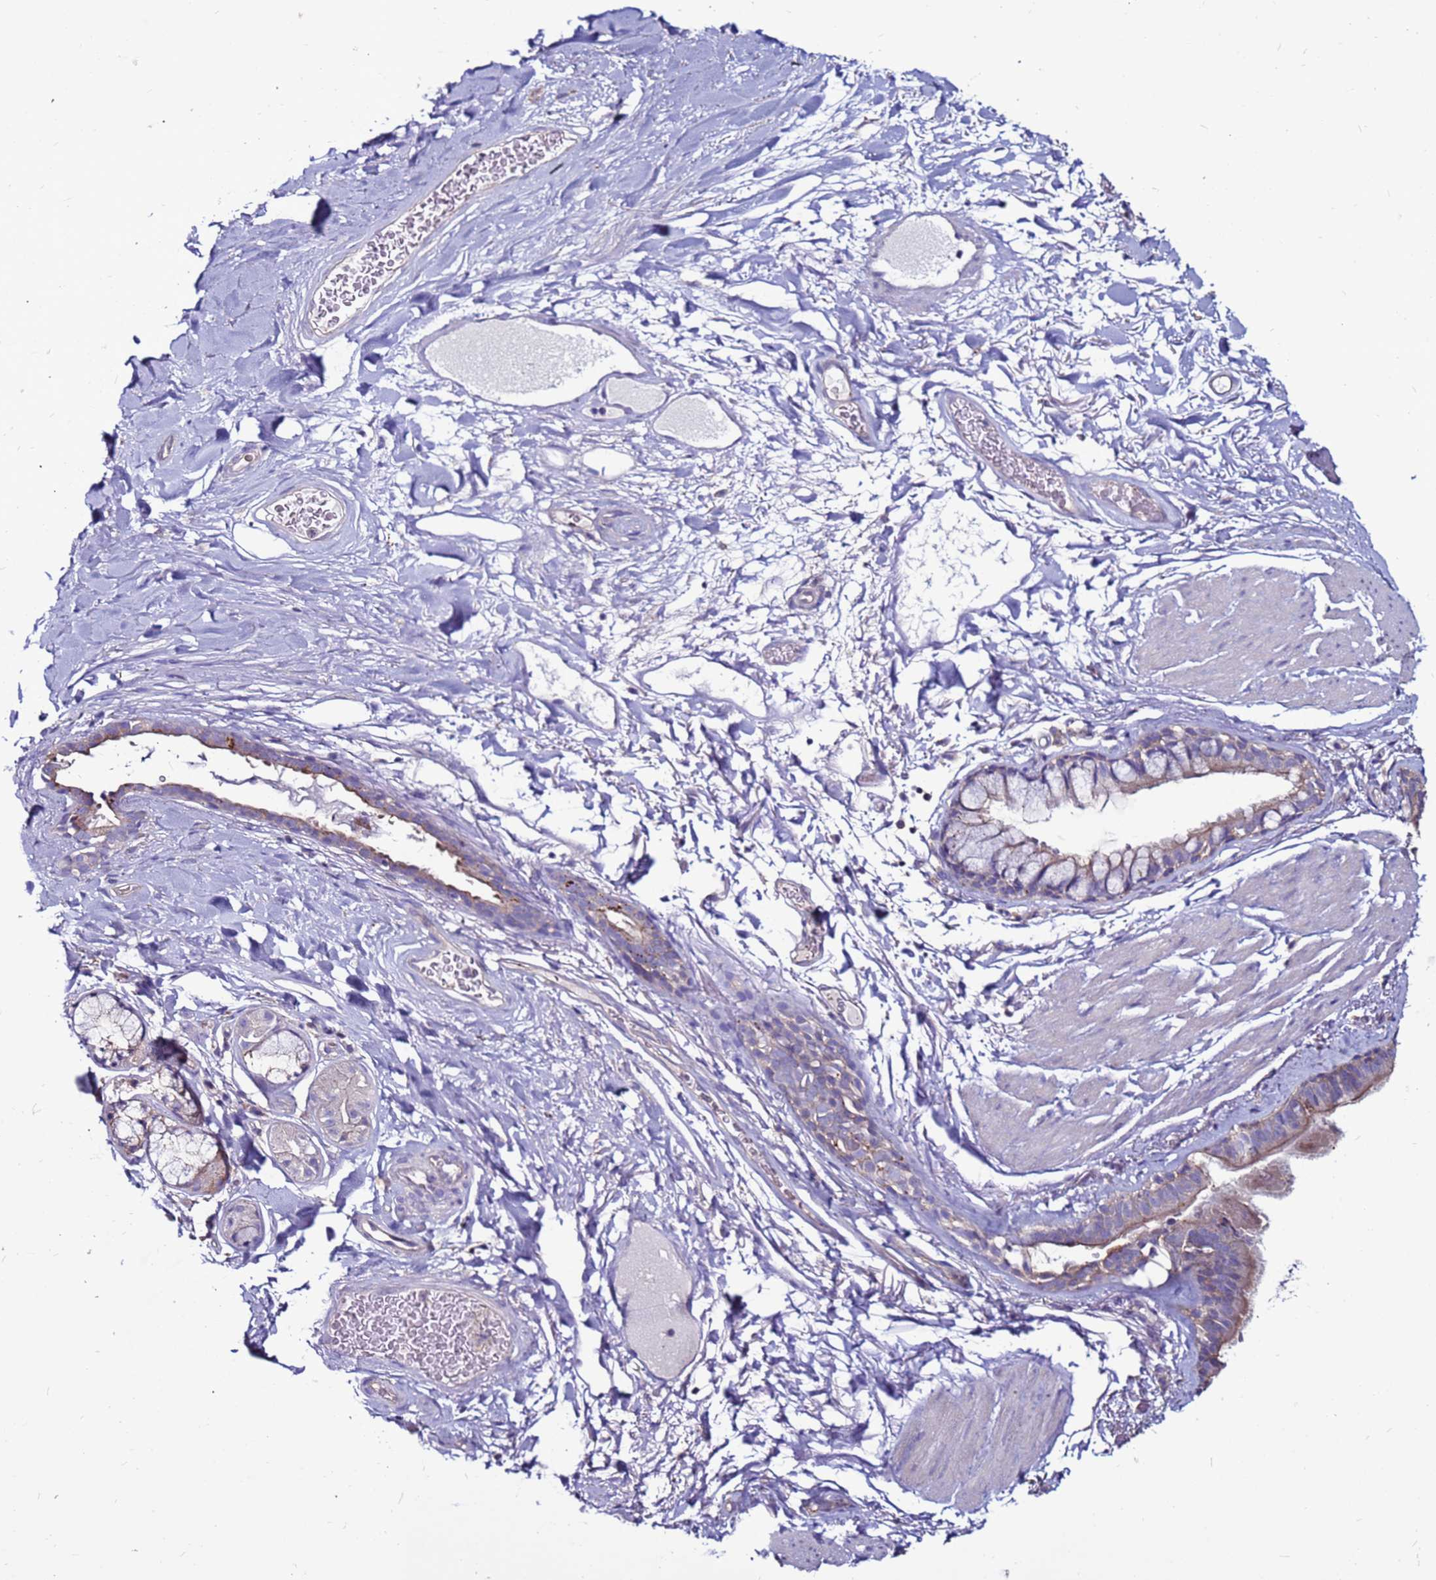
{"staining": {"intensity": "weak", "quantity": "25%-75%", "location": "cytoplasmic/membranous"}, "tissue": "bronchus", "cell_type": "Respiratory epithelial cells", "image_type": "normal", "snomed": [{"axis": "morphology", "description": "Normal tissue, NOS"}, {"axis": "topography", "description": "Cartilage tissue"}], "caption": "This photomicrograph shows immunohistochemistry staining of benign human bronchus, with low weak cytoplasmic/membranous positivity in about 25%-75% of respiratory epithelial cells.", "gene": "NRN1L", "patient": {"sex": "male", "age": 63}}